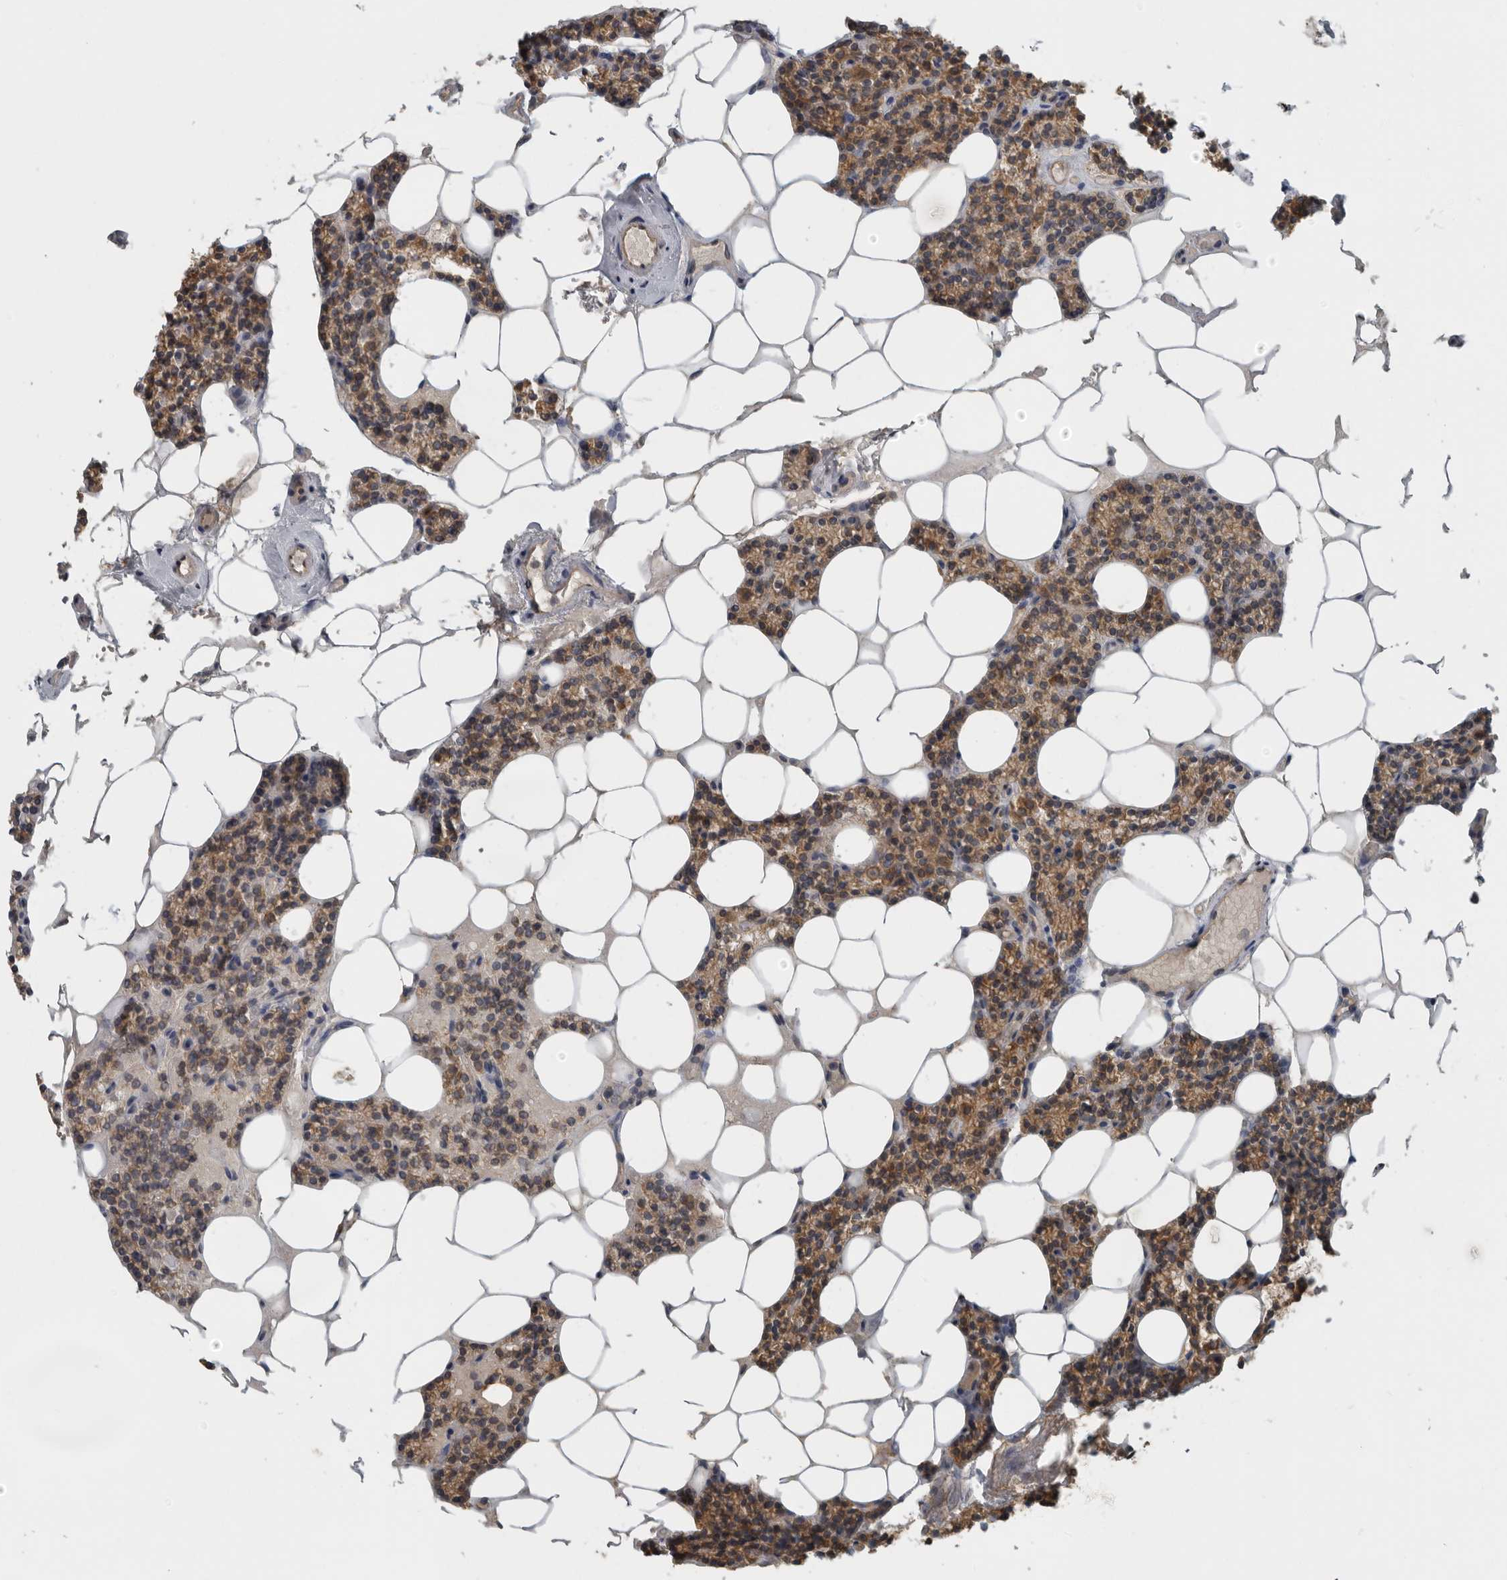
{"staining": {"intensity": "moderate", "quantity": ">75%", "location": "cytoplasmic/membranous"}, "tissue": "parathyroid gland", "cell_type": "Glandular cells", "image_type": "normal", "snomed": [{"axis": "morphology", "description": "Normal tissue, NOS"}, {"axis": "topography", "description": "Parathyroid gland"}], "caption": "Normal parathyroid gland reveals moderate cytoplasmic/membranous staining in approximately >75% of glandular cells.", "gene": "AFAP1", "patient": {"sex": "male", "age": 75}}